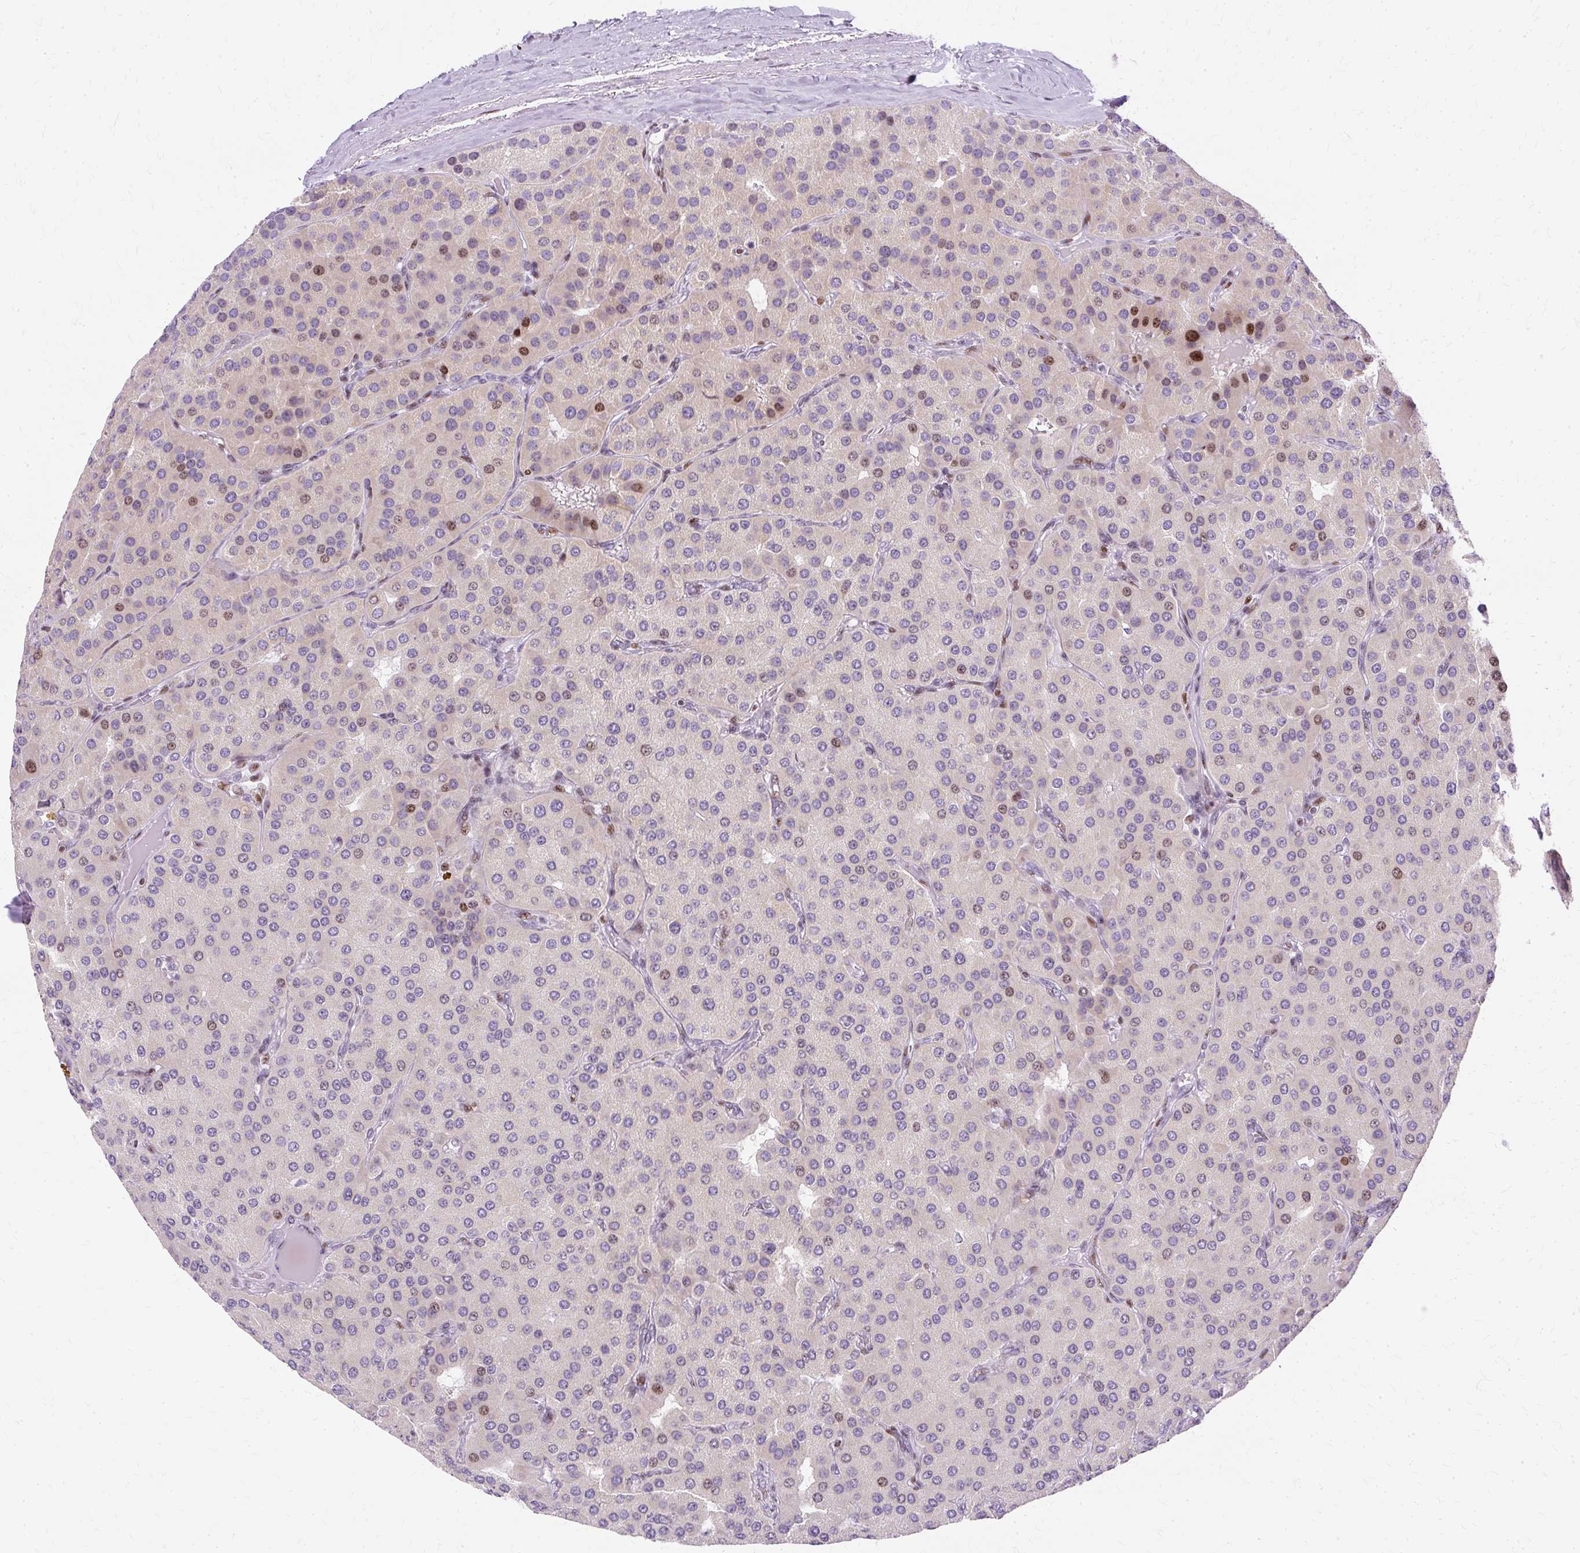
{"staining": {"intensity": "moderate", "quantity": "<25%", "location": "nuclear"}, "tissue": "parathyroid gland", "cell_type": "Glandular cells", "image_type": "normal", "snomed": [{"axis": "morphology", "description": "Normal tissue, NOS"}, {"axis": "morphology", "description": "Adenoma, NOS"}, {"axis": "topography", "description": "Parathyroid gland"}], "caption": "A high-resolution micrograph shows immunohistochemistry (IHC) staining of normal parathyroid gland, which shows moderate nuclear positivity in approximately <25% of glandular cells.", "gene": "TMEM177", "patient": {"sex": "female", "age": 86}}